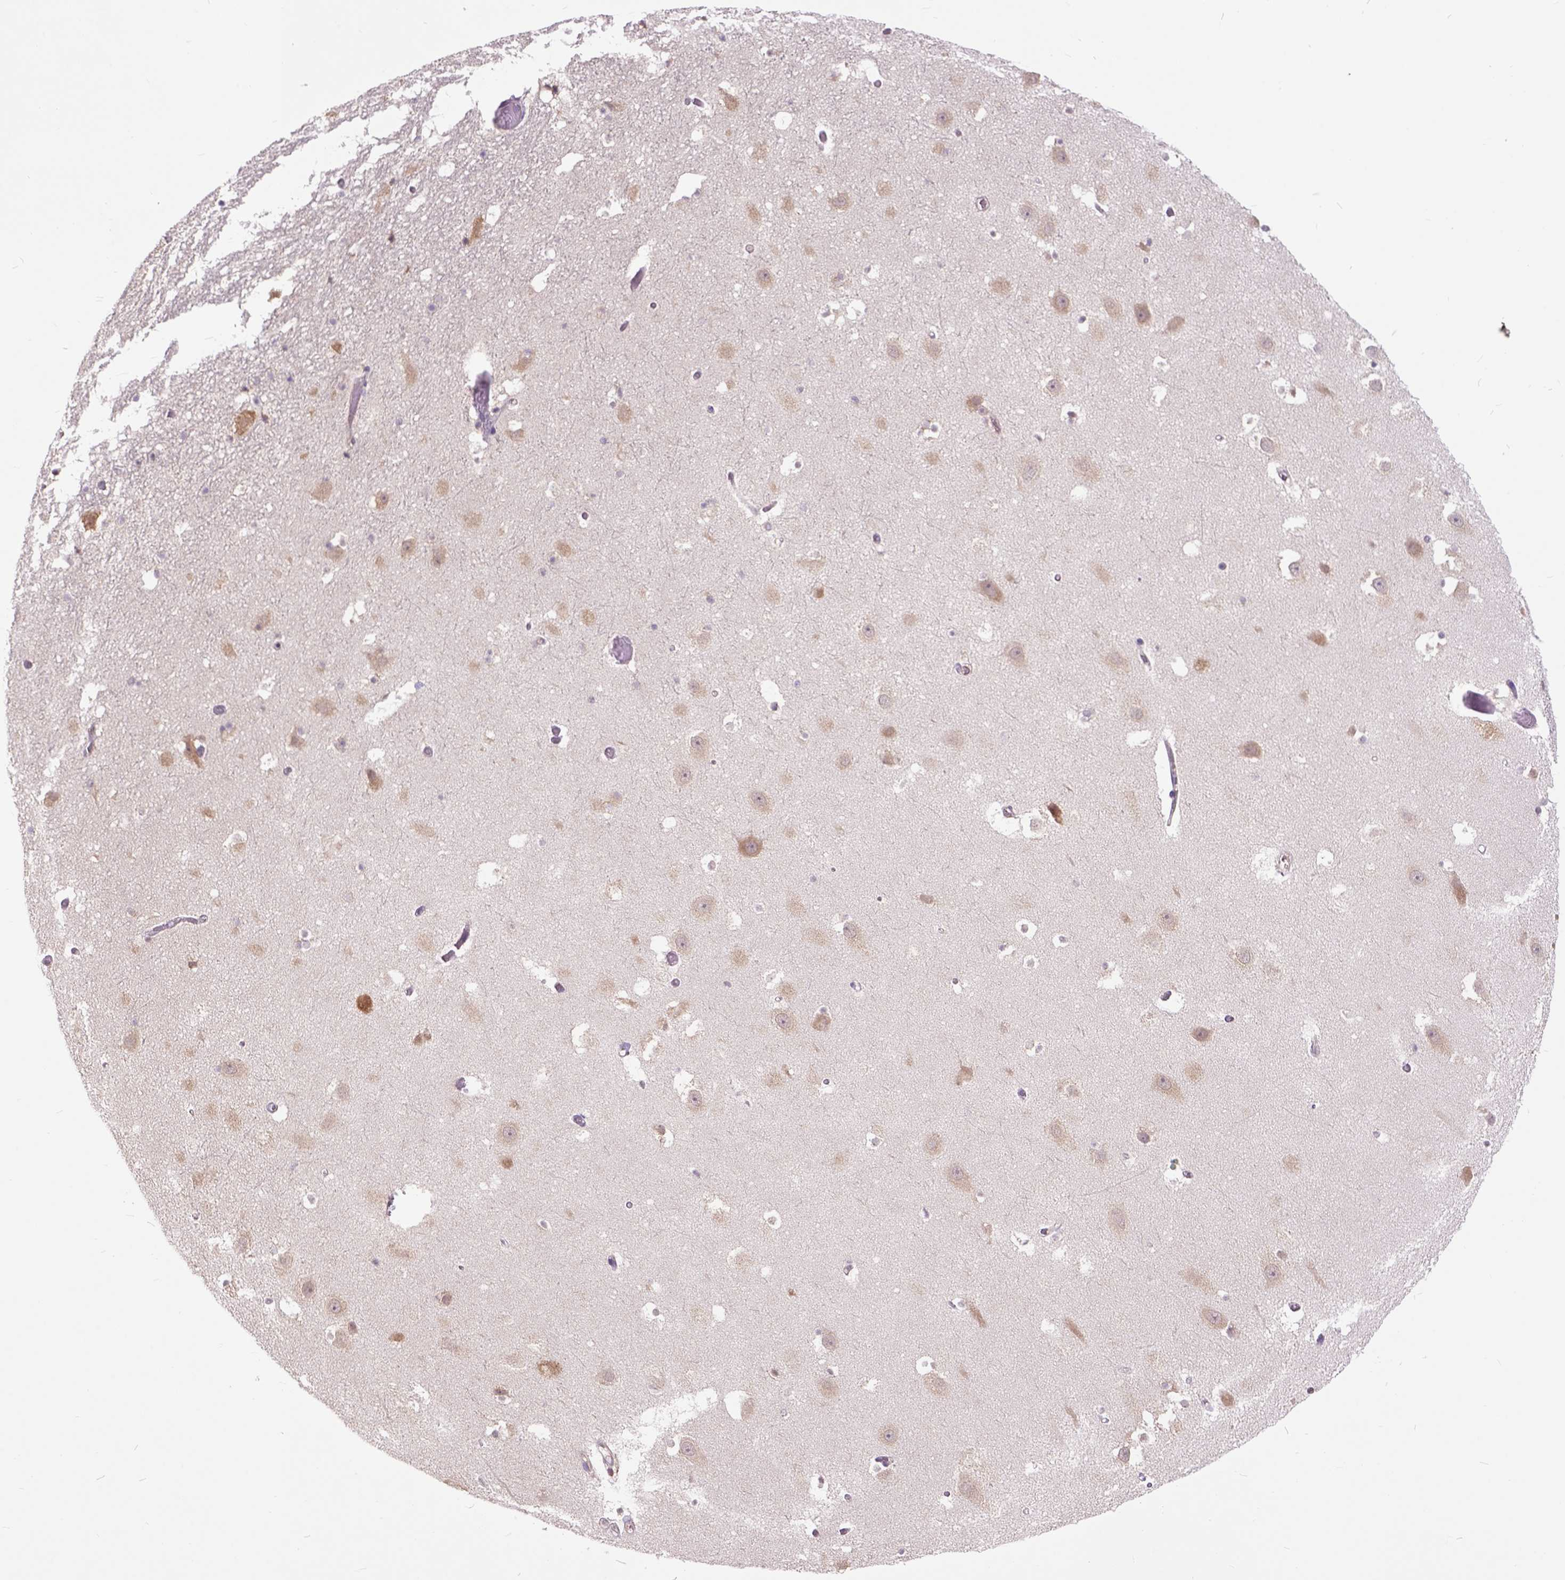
{"staining": {"intensity": "negative", "quantity": "none", "location": "none"}, "tissue": "hippocampus", "cell_type": "Glial cells", "image_type": "normal", "snomed": [{"axis": "morphology", "description": "Normal tissue, NOS"}, {"axis": "topography", "description": "Hippocampus"}], "caption": "Immunohistochemistry (IHC) of benign human hippocampus displays no positivity in glial cells.", "gene": "ARL1", "patient": {"sex": "male", "age": 26}}